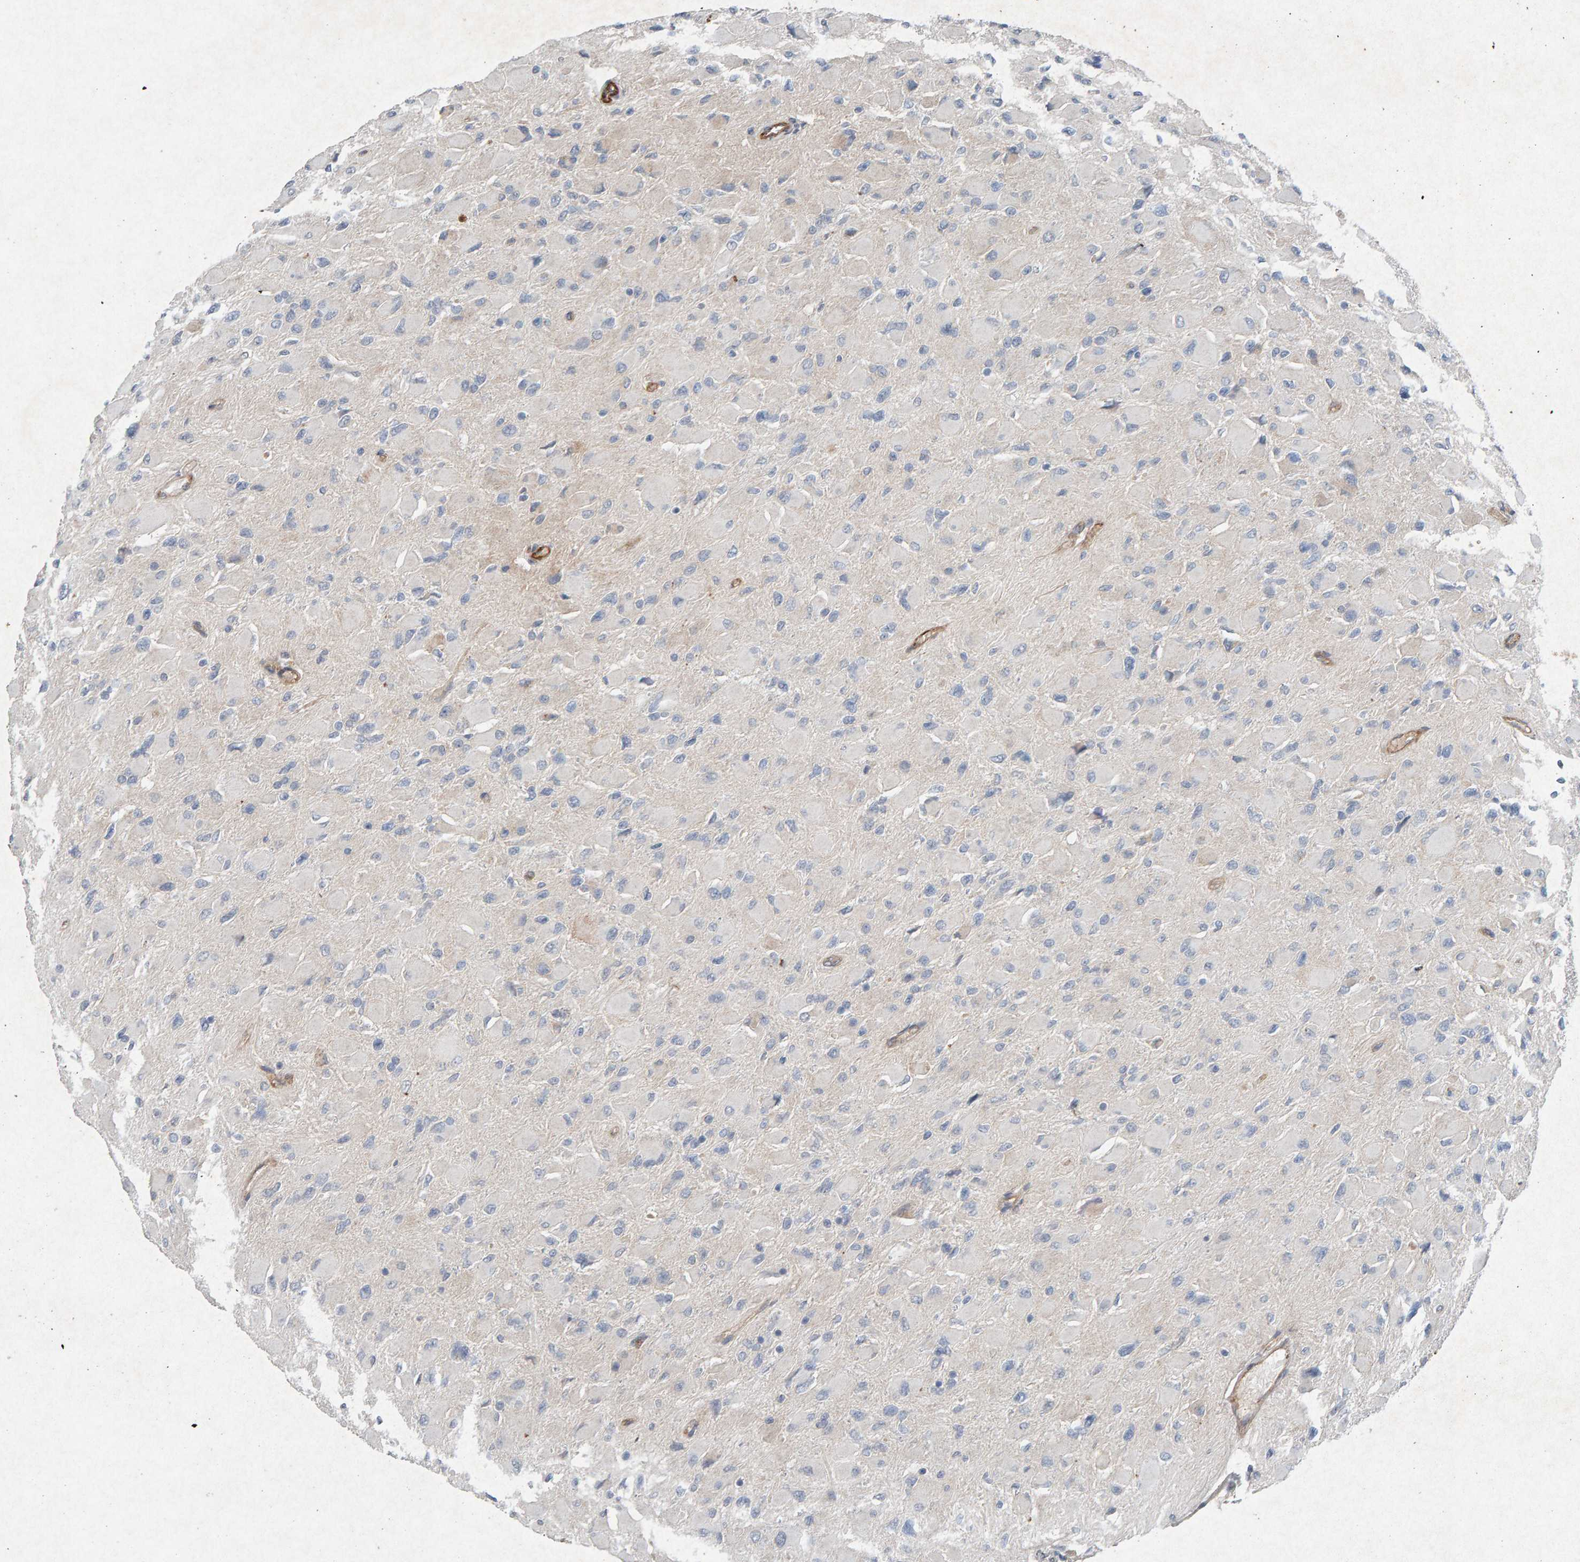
{"staining": {"intensity": "negative", "quantity": "none", "location": "none"}, "tissue": "glioma", "cell_type": "Tumor cells", "image_type": "cancer", "snomed": [{"axis": "morphology", "description": "Glioma, malignant, High grade"}, {"axis": "topography", "description": "Cerebral cortex"}], "caption": "IHC image of malignant glioma (high-grade) stained for a protein (brown), which displays no expression in tumor cells.", "gene": "PTPRM", "patient": {"sex": "female", "age": 36}}